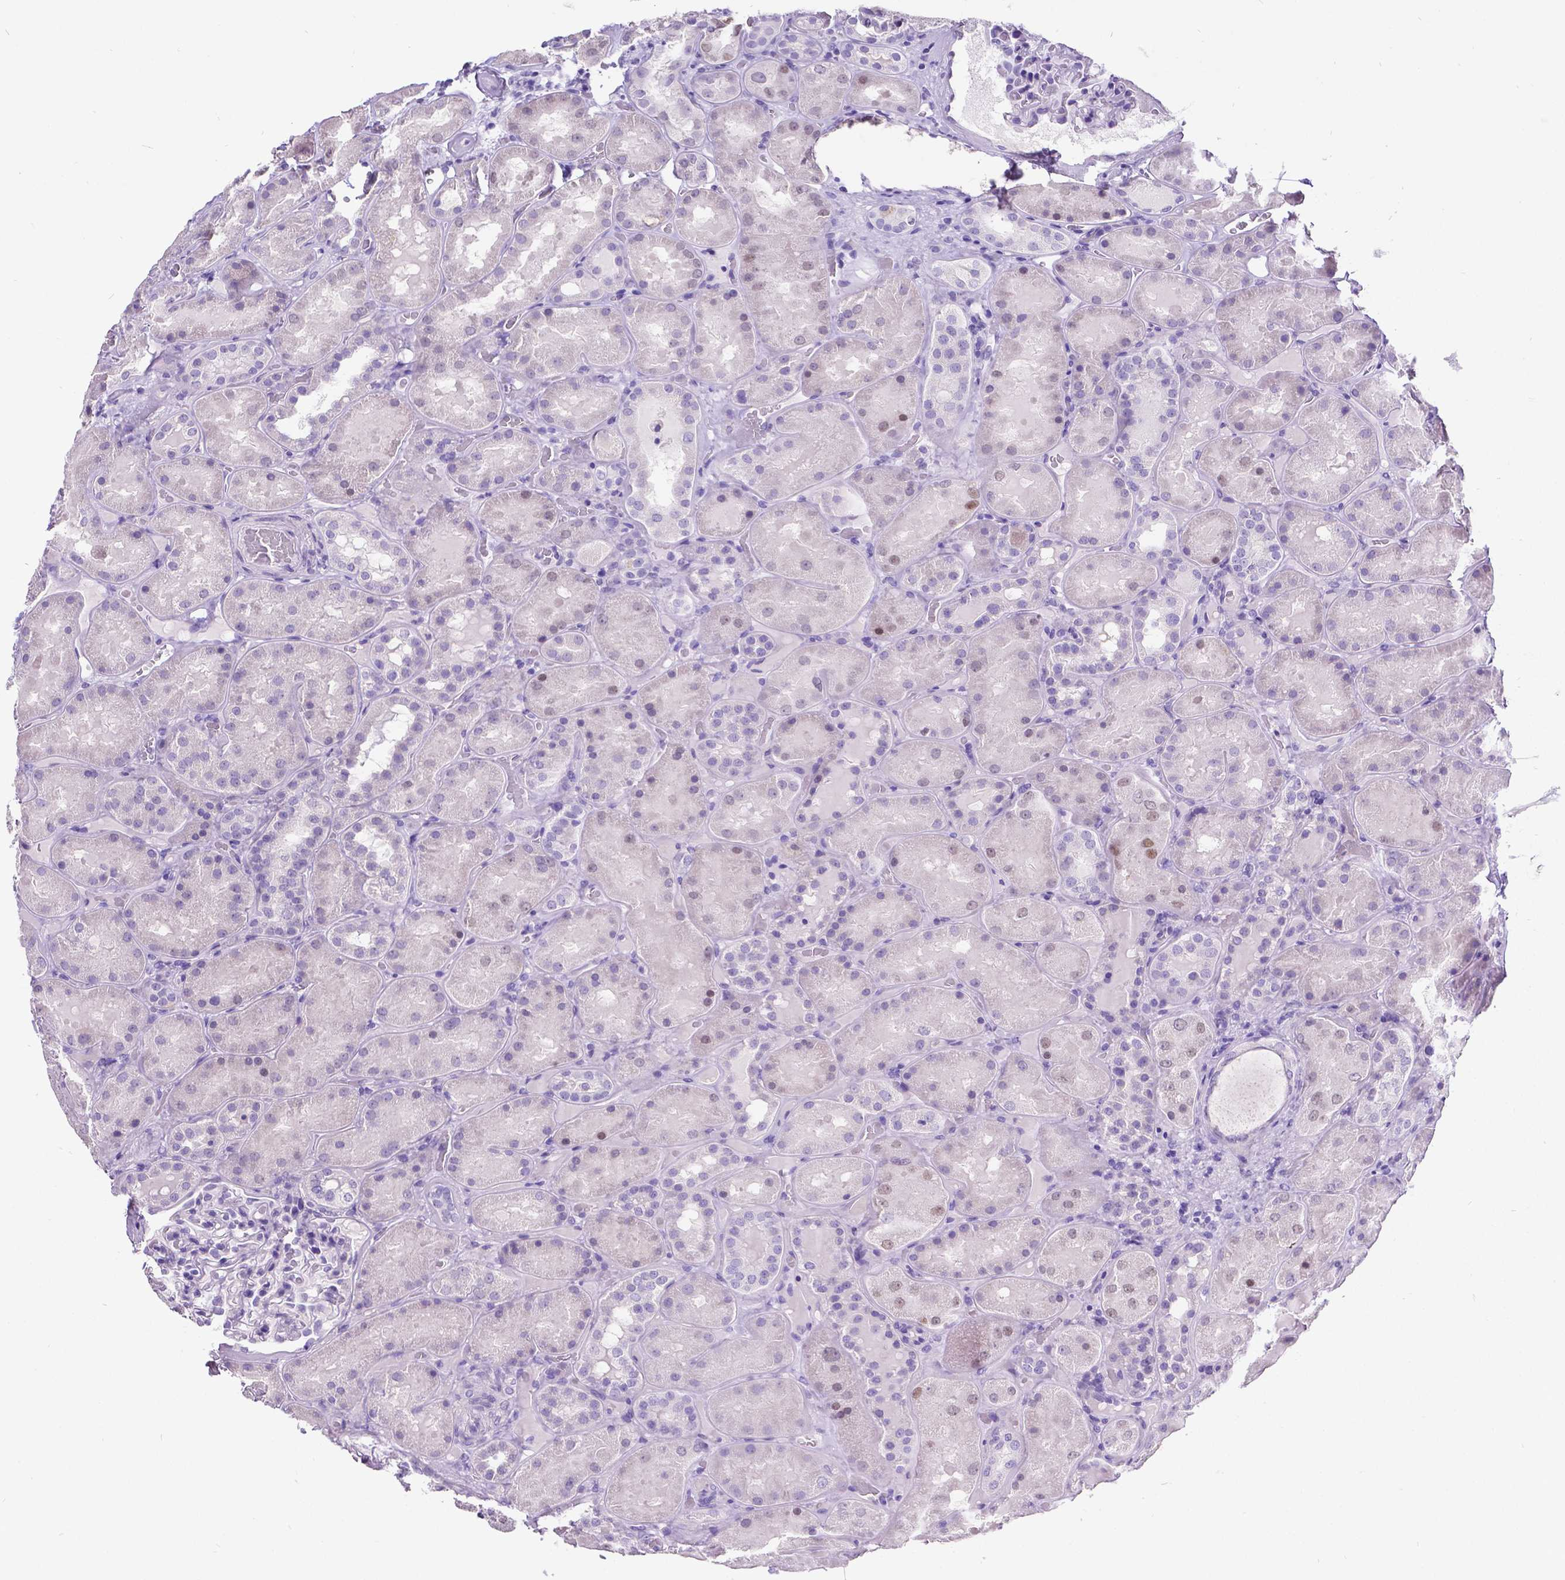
{"staining": {"intensity": "negative", "quantity": "none", "location": "none"}, "tissue": "kidney", "cell_type": "Cells in glomeruli", "image_type": "normal", "snomed": [{"axis": "morphology", "description": "Normal tissue, NOS"}, {"axis": "topography", "description": "Kidney"}], "caption": "Immunohistochemical staining of normal kidney exhibits no significant expression in cells in glomeruli. The staining was performed using DAB (3,3'-diaminobenzidine) to visualize the protein expression in brown, while the nuclei were stained in blue with hematoxylin (Magnification: 20x).", "gene": "SATB2", "patient": {"sex": "male", "age": 73}}